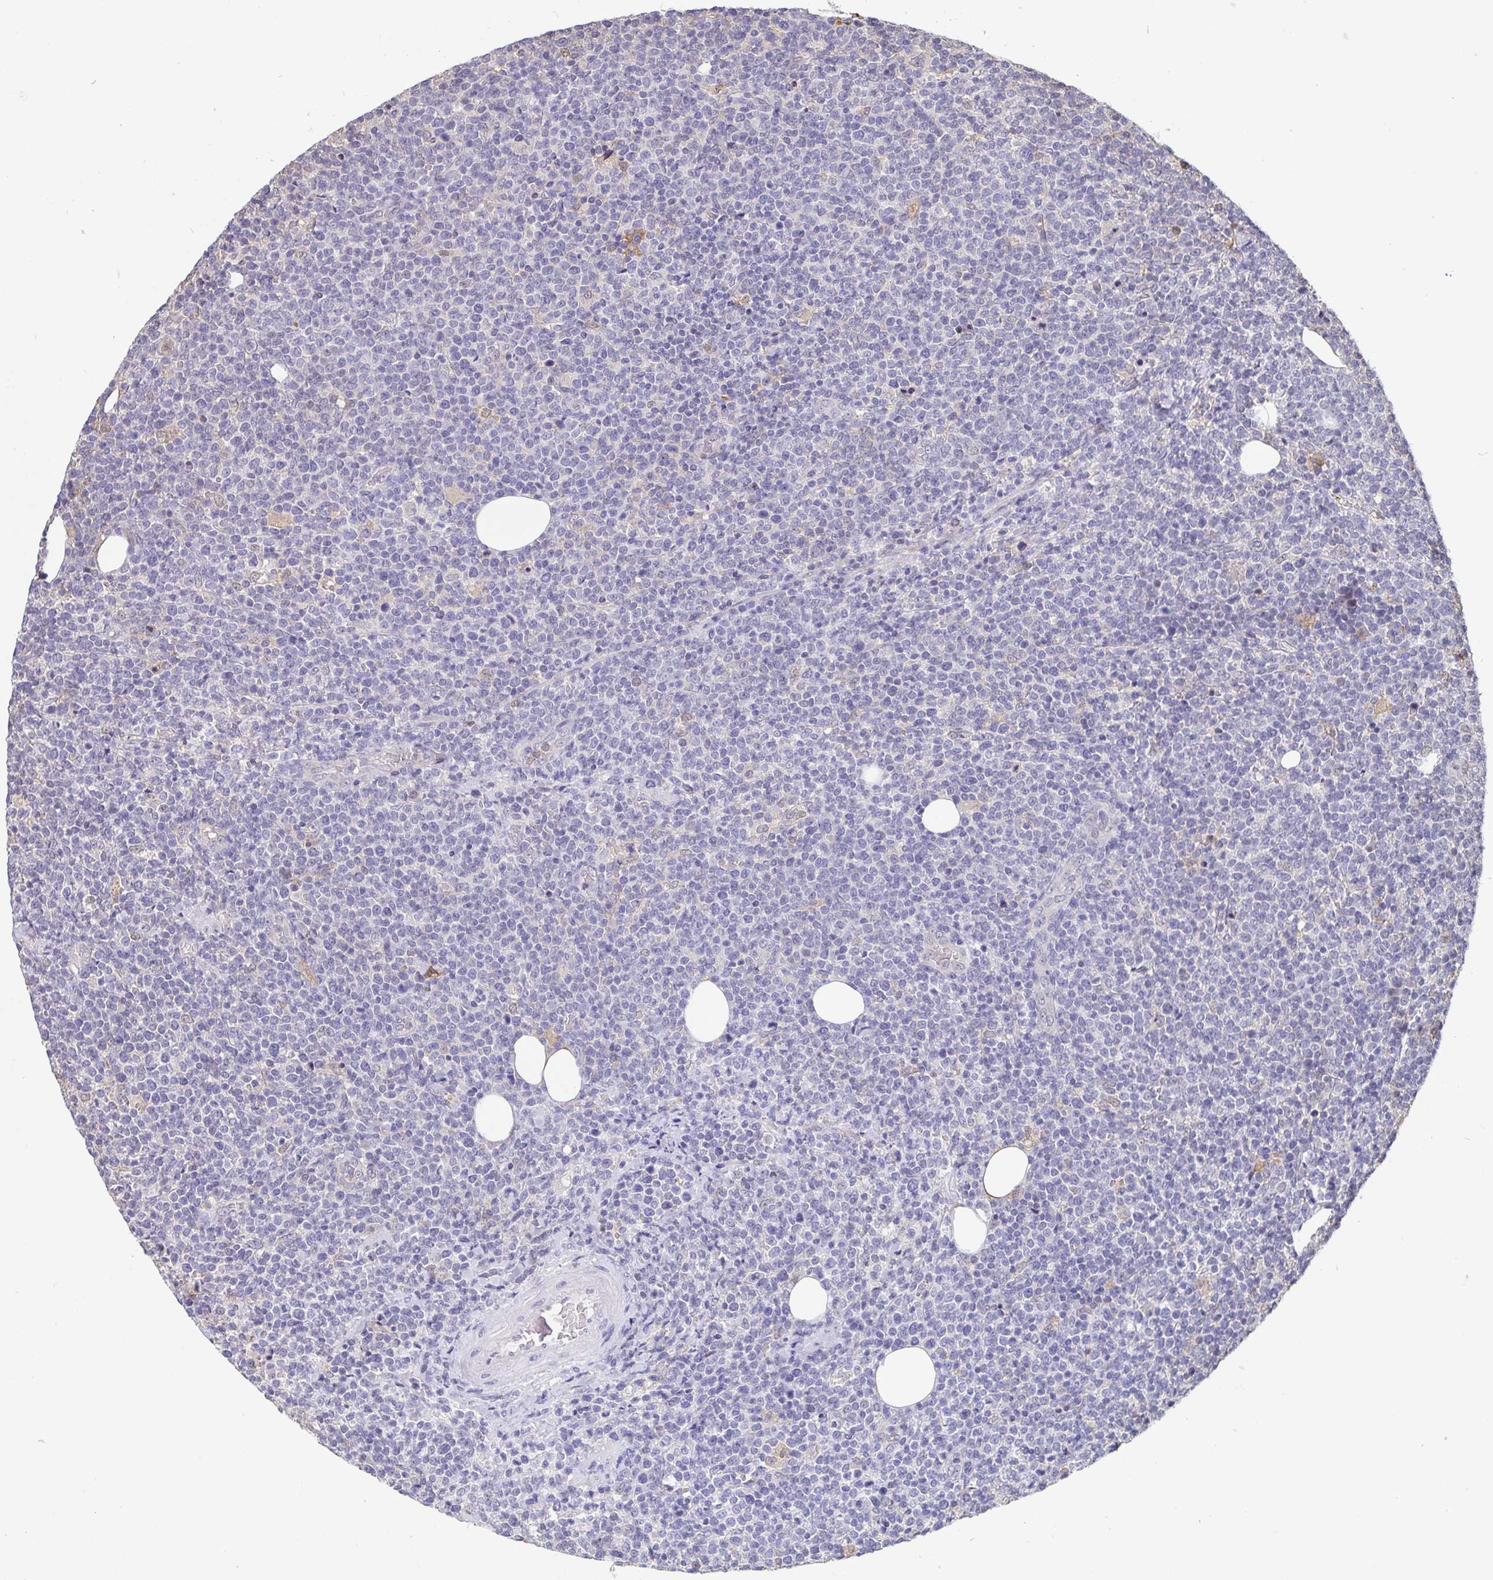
{"staining": {"intensity": "negative", "quantity": "none", "location": "none"}, "tissue": "lymphoma", "cell_type": "Tumor cells", "image_type": "cancer", "snomed": [{"axis": "morphology", "description": "Malignant lymphoma, non-Hodgkin's type, High grade"}, {"axis": "topography", "description": "Lymph node"}], "caption": "IHC image of neoplastic tissue: lymphoma stained with DAB displays no significant protein positivity in tumor cells.", "gene": "IDH1", "patient": {"sex": "male", "age": 61}}